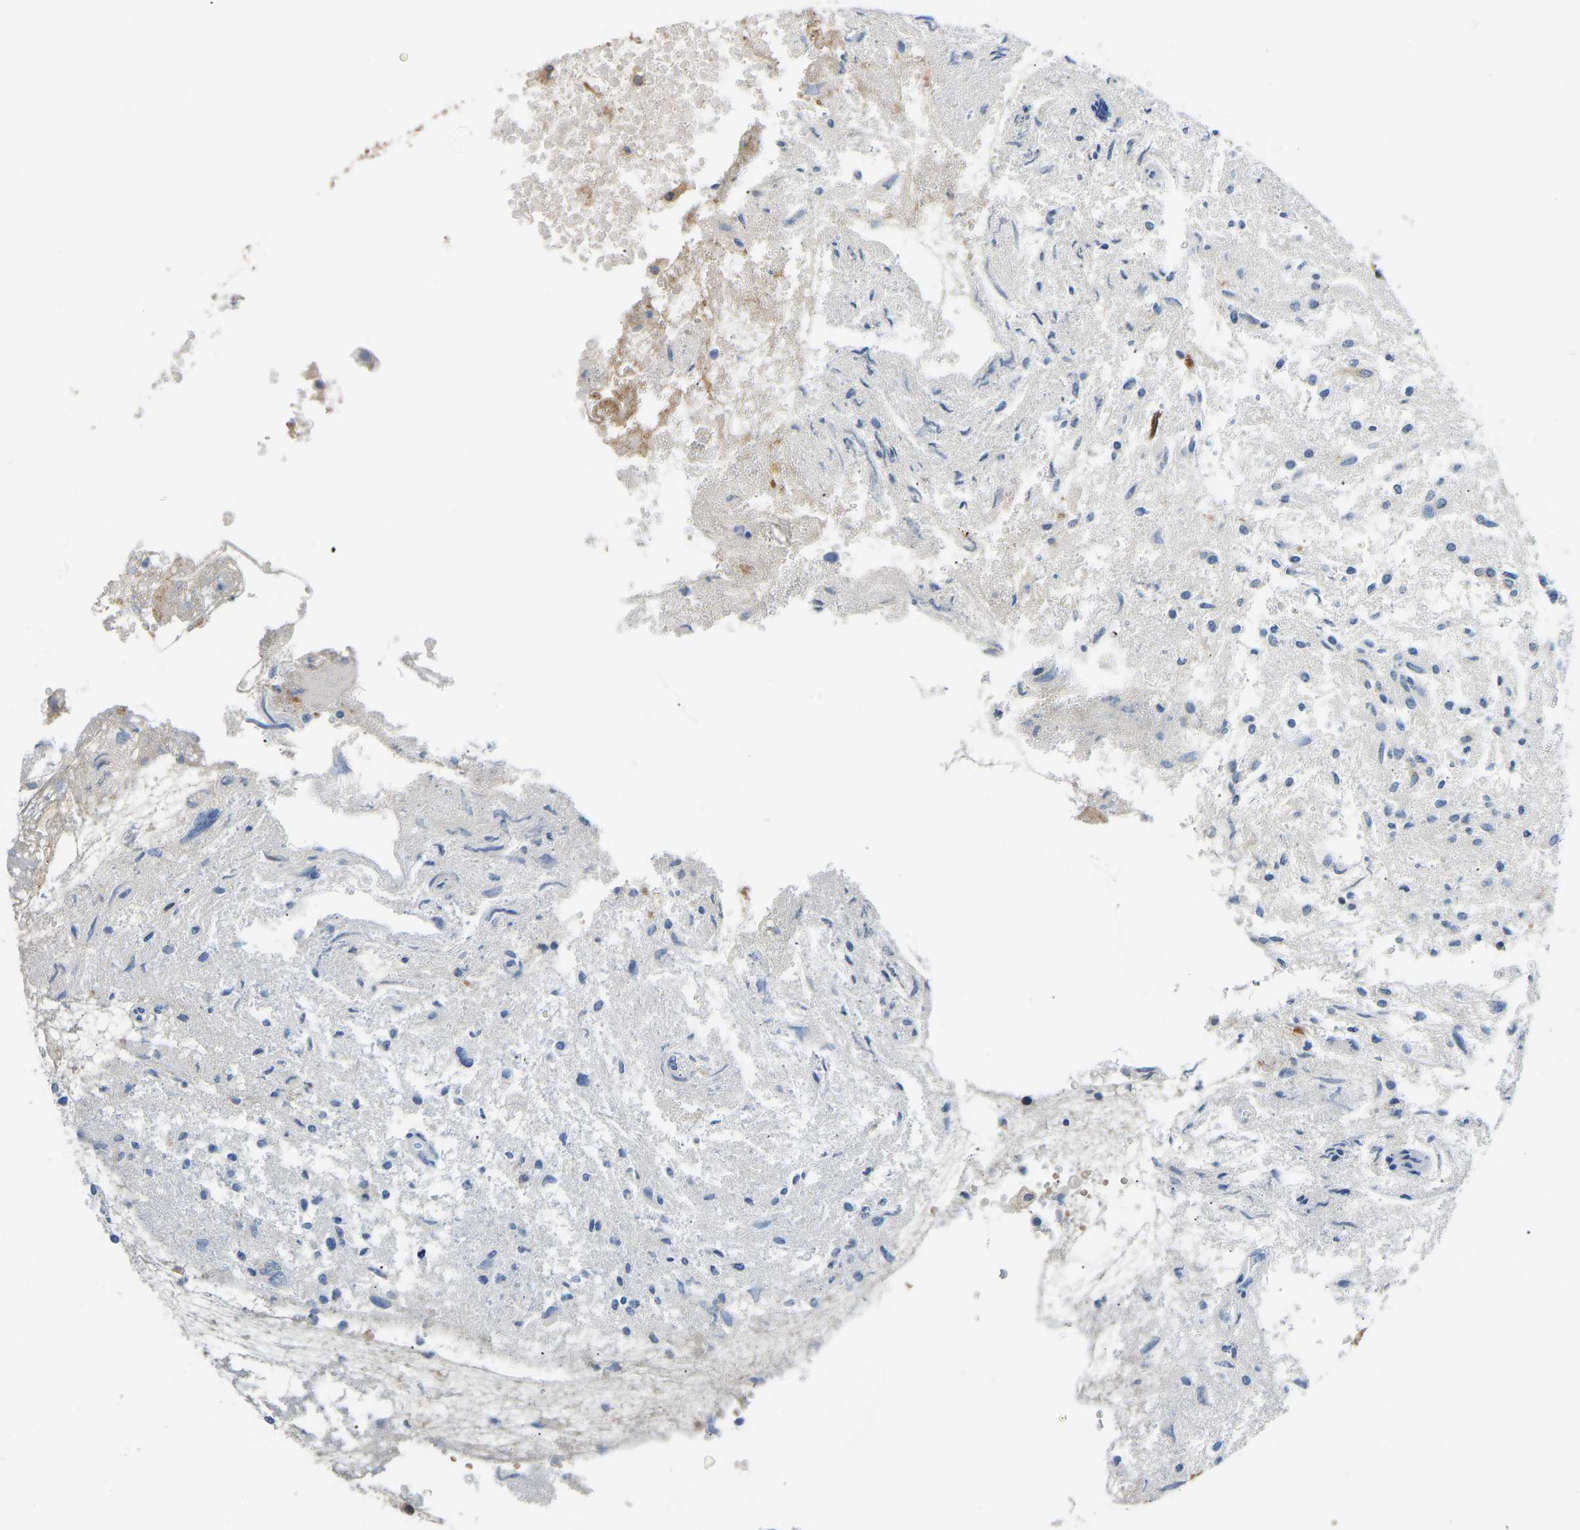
{"staining": {"intensity": "negative", "quantity": "none", "location": "none"}, "tissue": "glioma", "cell_type": "Tumor cells", "image_type": "cancer", "snomed": [{"axis": "morphology", "description": "Glioma, malignant, High grade"}, {"axis": "topography", "description": "Brain"}], "caption": "A histopathology image of malignant high-grade glioma stained for a protein displays no brown staining in tumor cells.", "gene": "RBP1", "patient": {"sex": "female", "age": 59}}